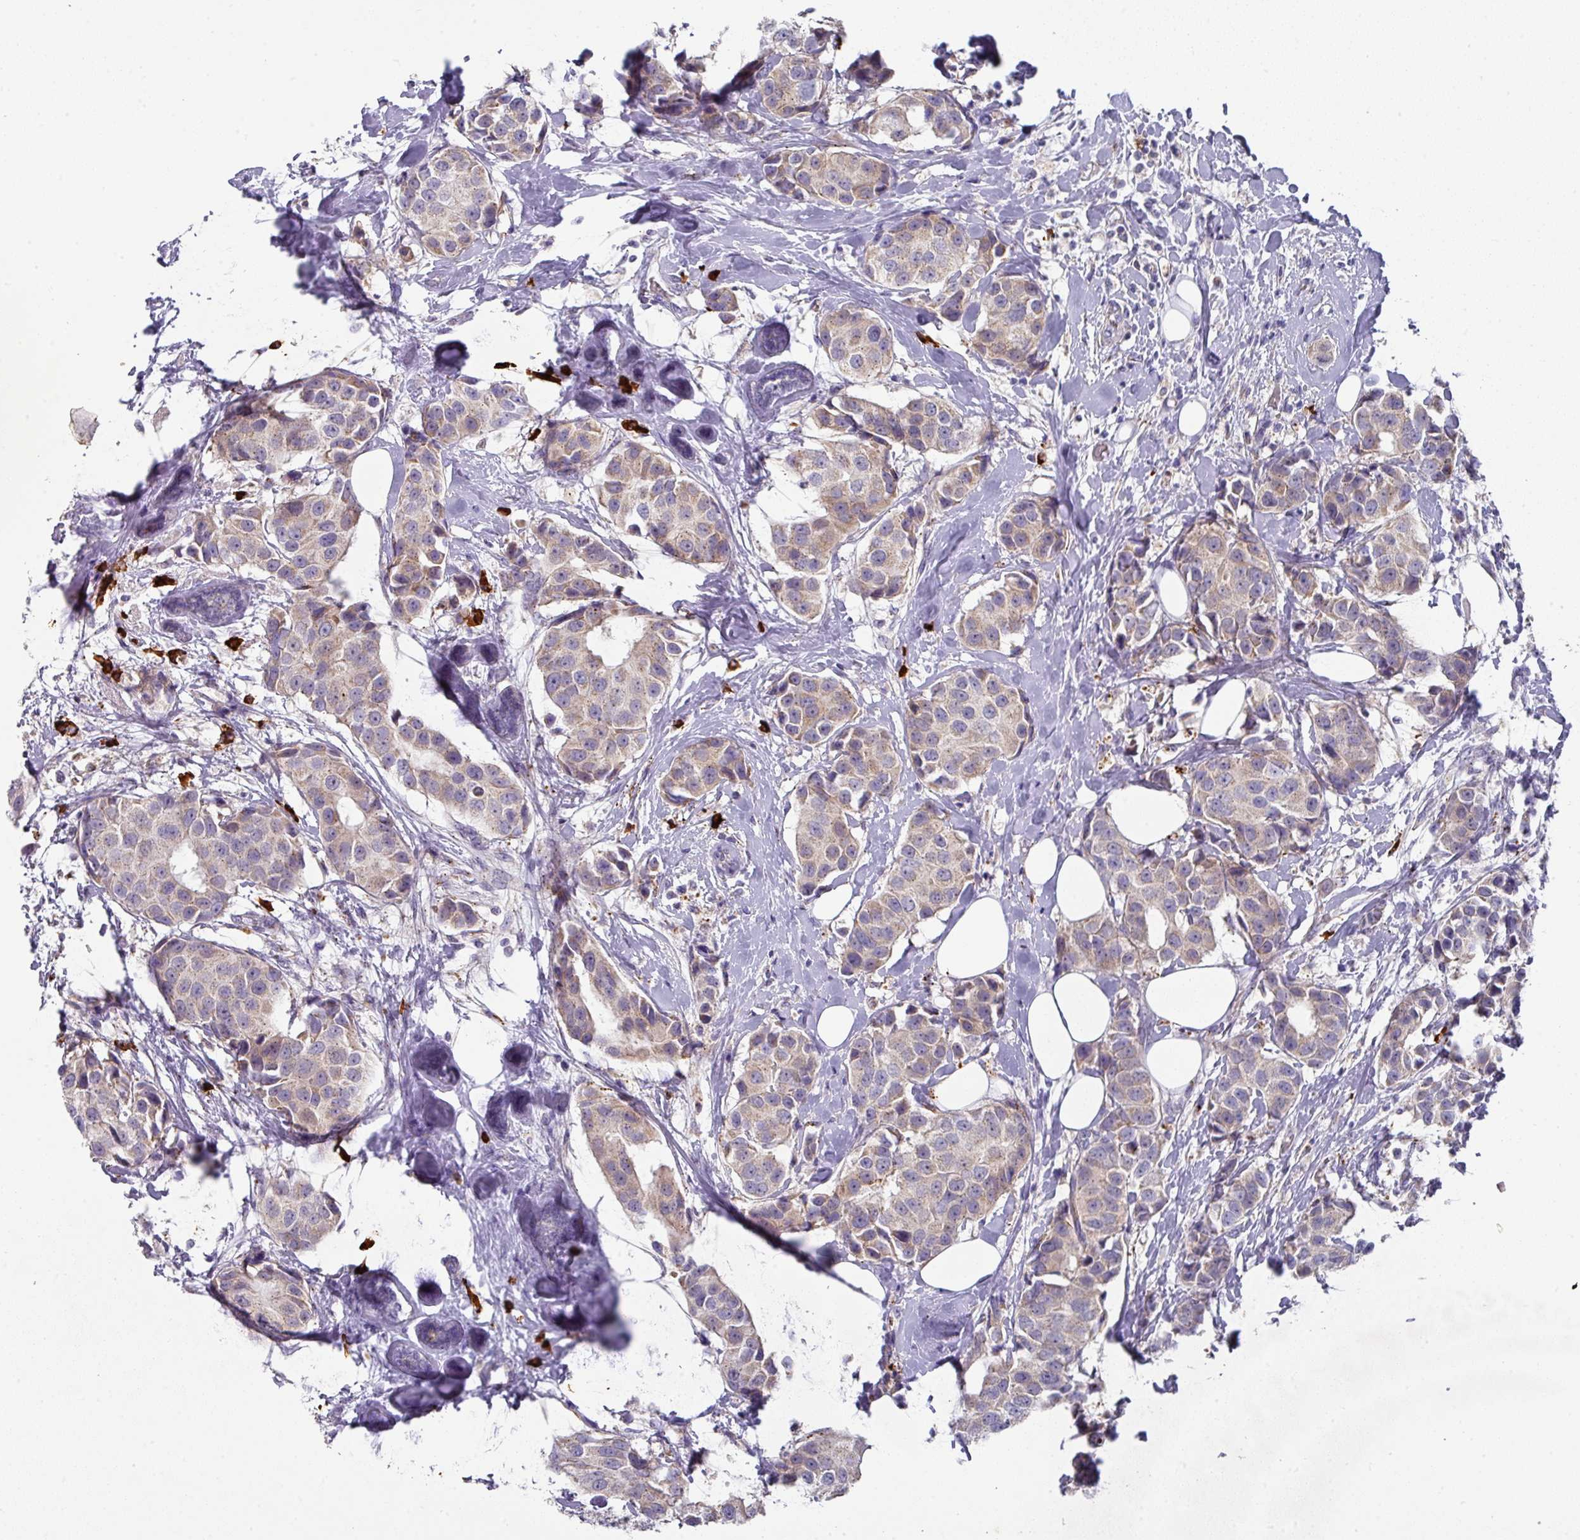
{"staining": {"intensity": "weak", "quantity": "25%-75%", "location": "cytoplasmic/membranous"}, "tissue": "breast cancer", "cell_type": "Tumor cells", "image_type": "cancer", "snomed": [{"axis": "morphology", "description": "Normal tissue, NOS"}, {"axis": "morphology", "description": "Duct carcinoma"}, {"axis": "topography", "description": "Breast"}], "caption": "A brown stain highlights weak cytoplasmic/membranous expression of a protein in breast cancer (intraductal carcinoma) tumor cells.", "gene": "IL4R", "patient": {"sex": "female", "age": 39}}